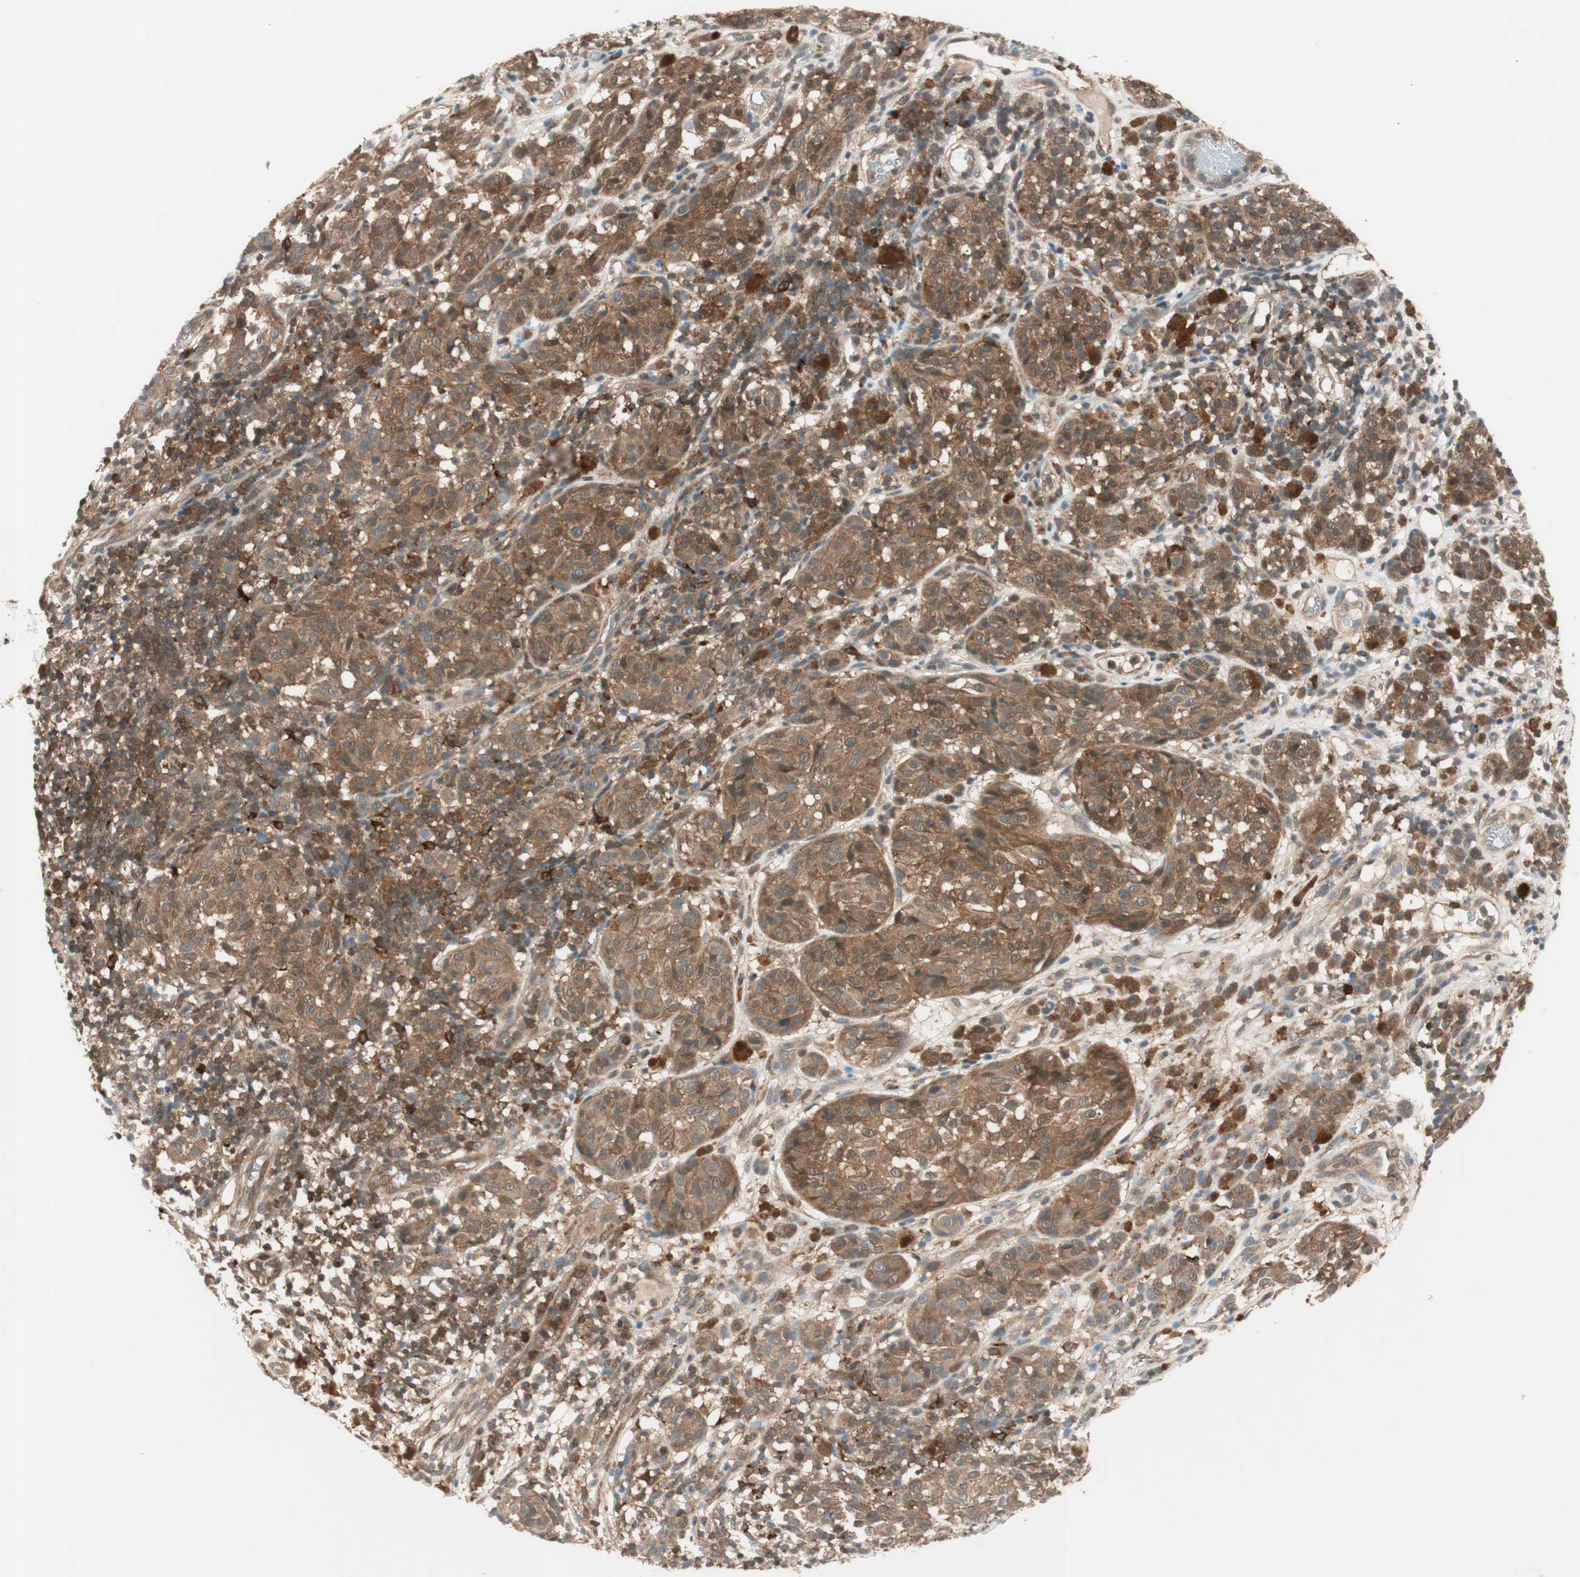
{"staining": {"intensity": "moderate", "quantity": ">75%", "location": "cytoplasmic/membranous"}, "tissue": "melanoma", "cell_type": "Tumor cells", "image_type": "cancer", "snomed": [{"axis": "morphology", "description": "Malignant melanoma, NOS"}, {"axis": "topography", "description": "Skin"}], "caption": "High-magnification brightfield microscopy of malignant melanoma stained with DAB (brown) and counterstained with hematoxylin (blue). tumor cells exhibit moderate cytoplasmic/membranous staining is appreciated in about>75% of cells.", "gene": "GALT", "patient": {"sex": "female", "age": 46}}